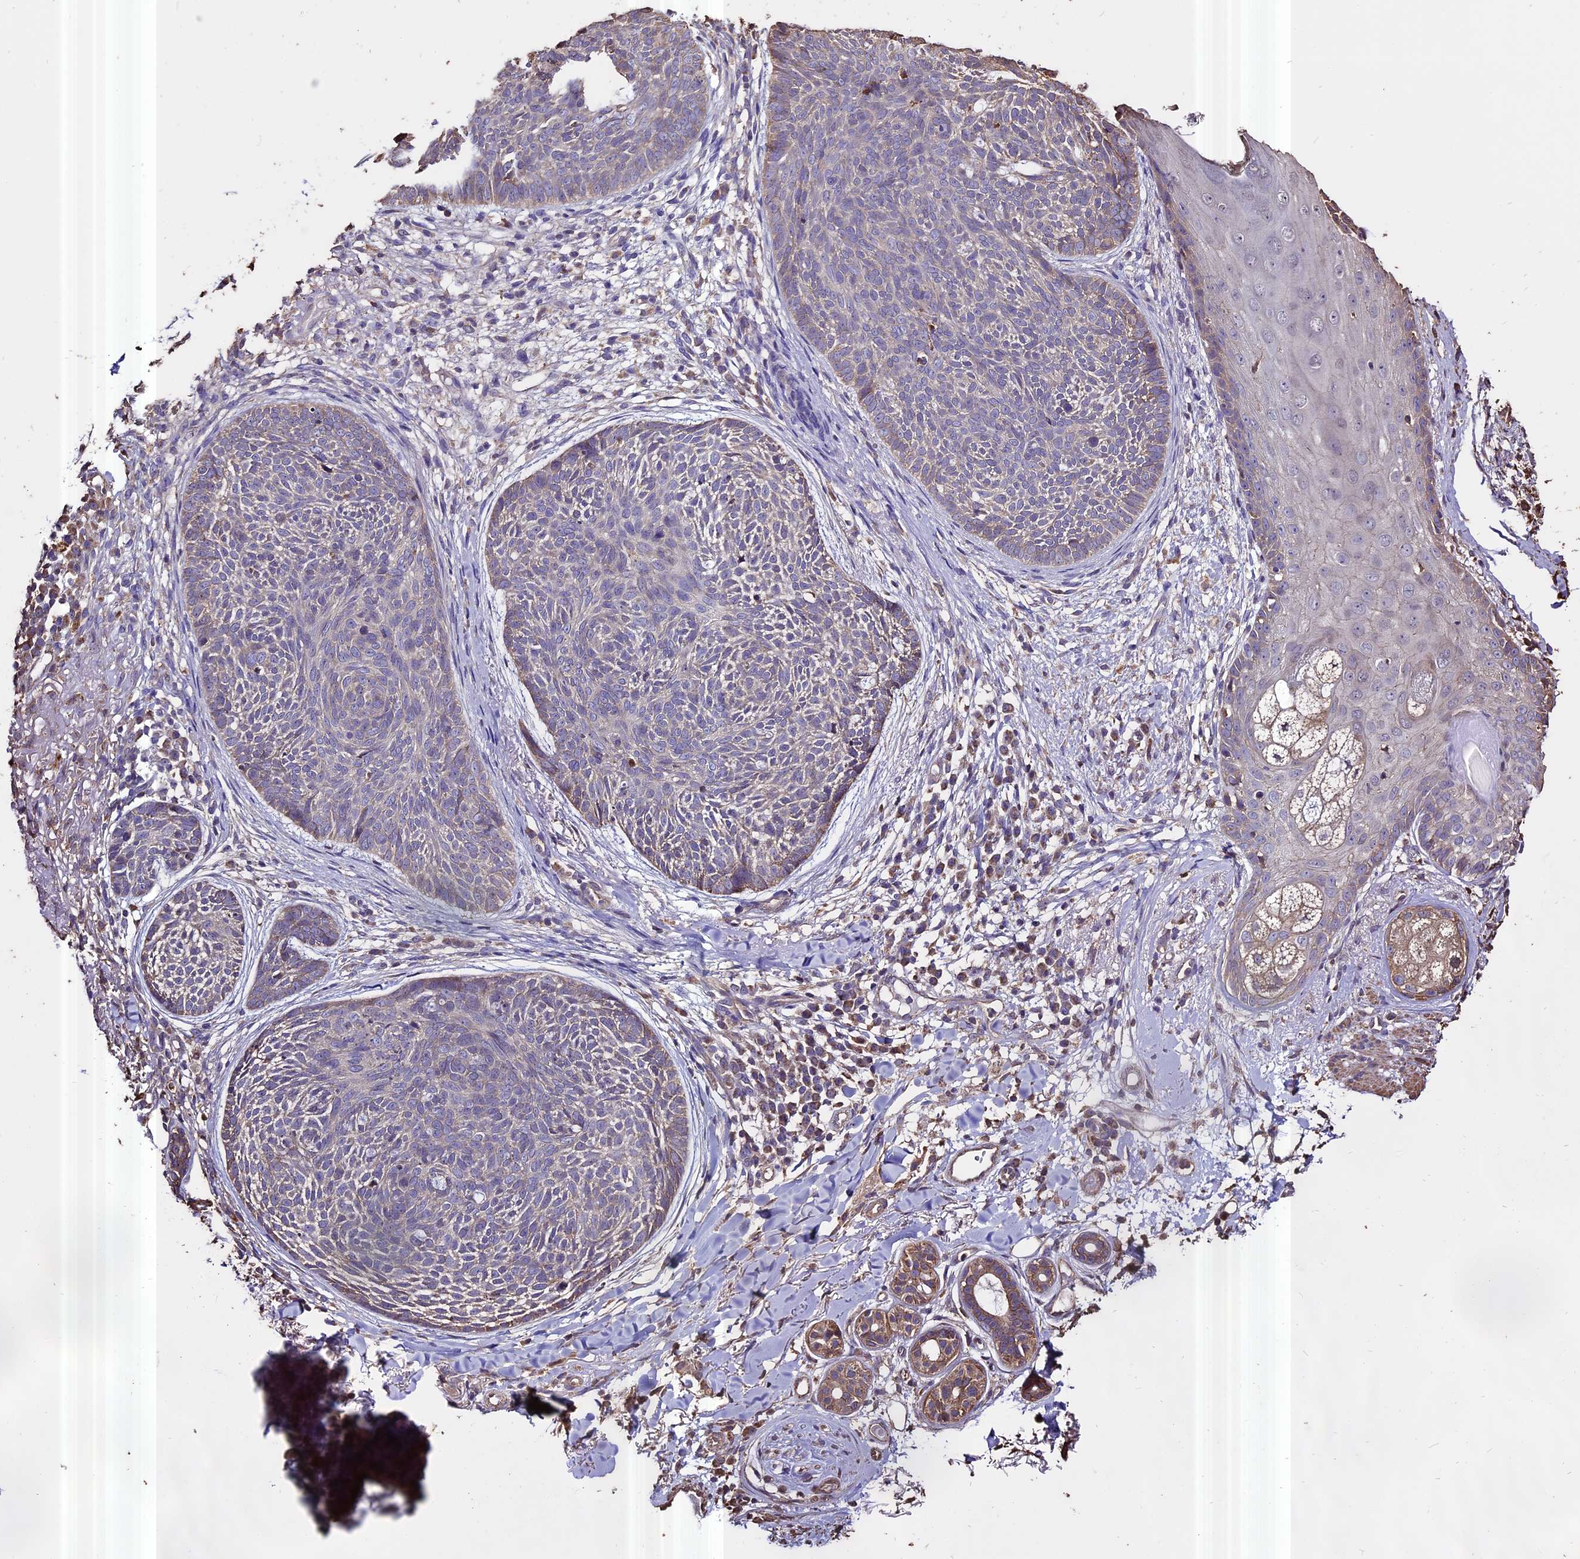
{"staining": {"intensity": "negative", "quantity": "none", "location": "none"}, "tissue": "skin cancer", "cell_type": "Tumor cells", "image_type": "cancer", "snomed": [{"axis": "morphology", "description": "Basal cell carcinoma"}, {"axis": "topography", "description": "Skin"}], "caption": "This is a micrograph of immunohistochemistry staining of skin cancer, which shows no expression in tumor cells. (Brightfield microscopy of DAB (3,3'-diaminobenzidine) immunohistochemistry at high magnification).", "gene": "PGPEP1L", "patient": {"sex": "male", "age": 85}}